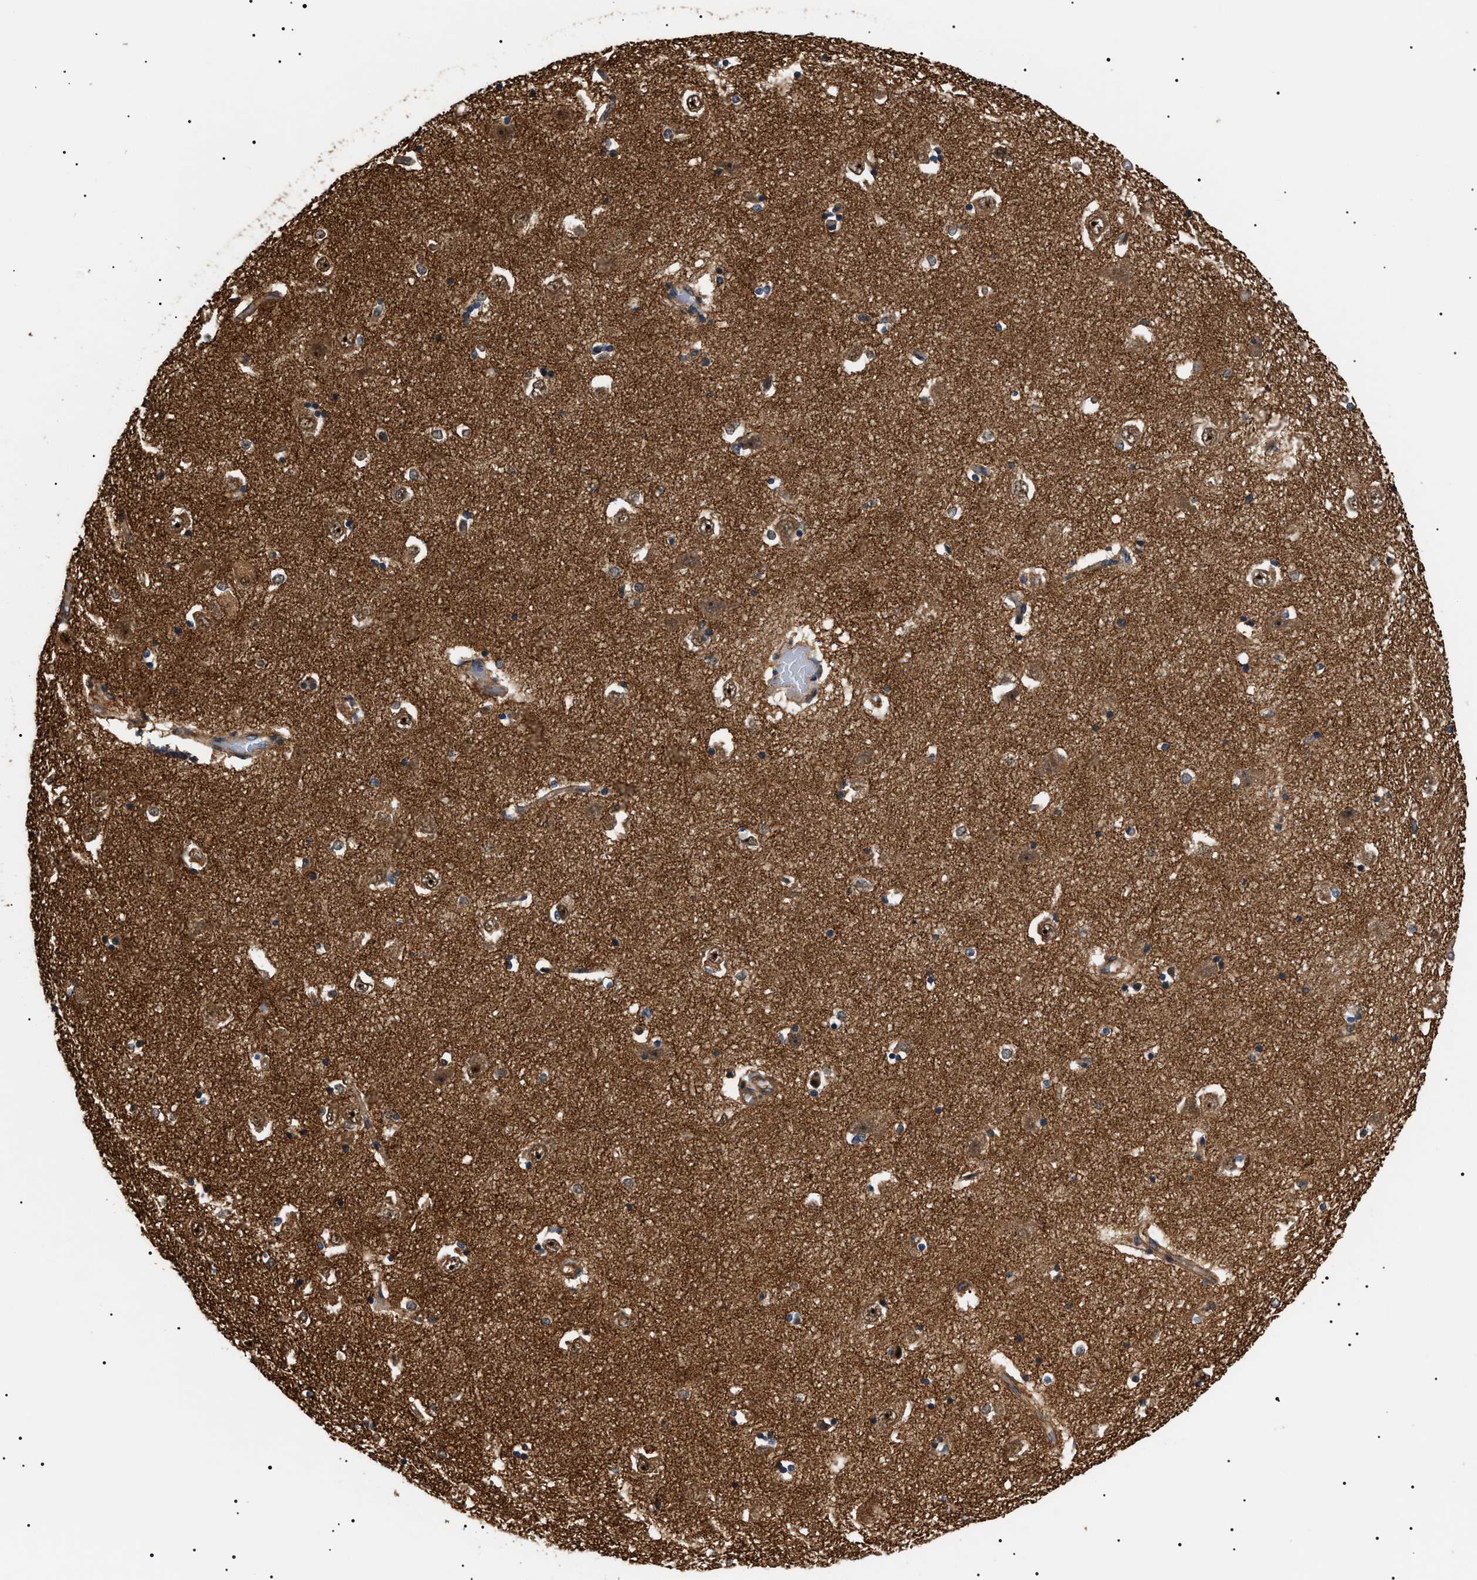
{"staining": {"intensity": "moderate", "quantity": ">75%", "location": "cytoplasmic/membranous"}, "tissue": "hippocampus", "cell_type": "Glial cells", "image_type": "normal", "snomed": [{"axis": "morphology", "description": "Normal tissue, NOS"}, {"axis": "topography", "description": "Hippocampus"}], "caption": "Protein staining shows moderate cytoplasmic/membranous staining in about >75% of glial cells in unremarkable hippocampus. Using DAB (brown) and hematoxylin (blue) stains, captured at high magnification using brightfield microscopy.", "gene": "SH3GLB2", "patient": {"sex": "male", "age": 45}}